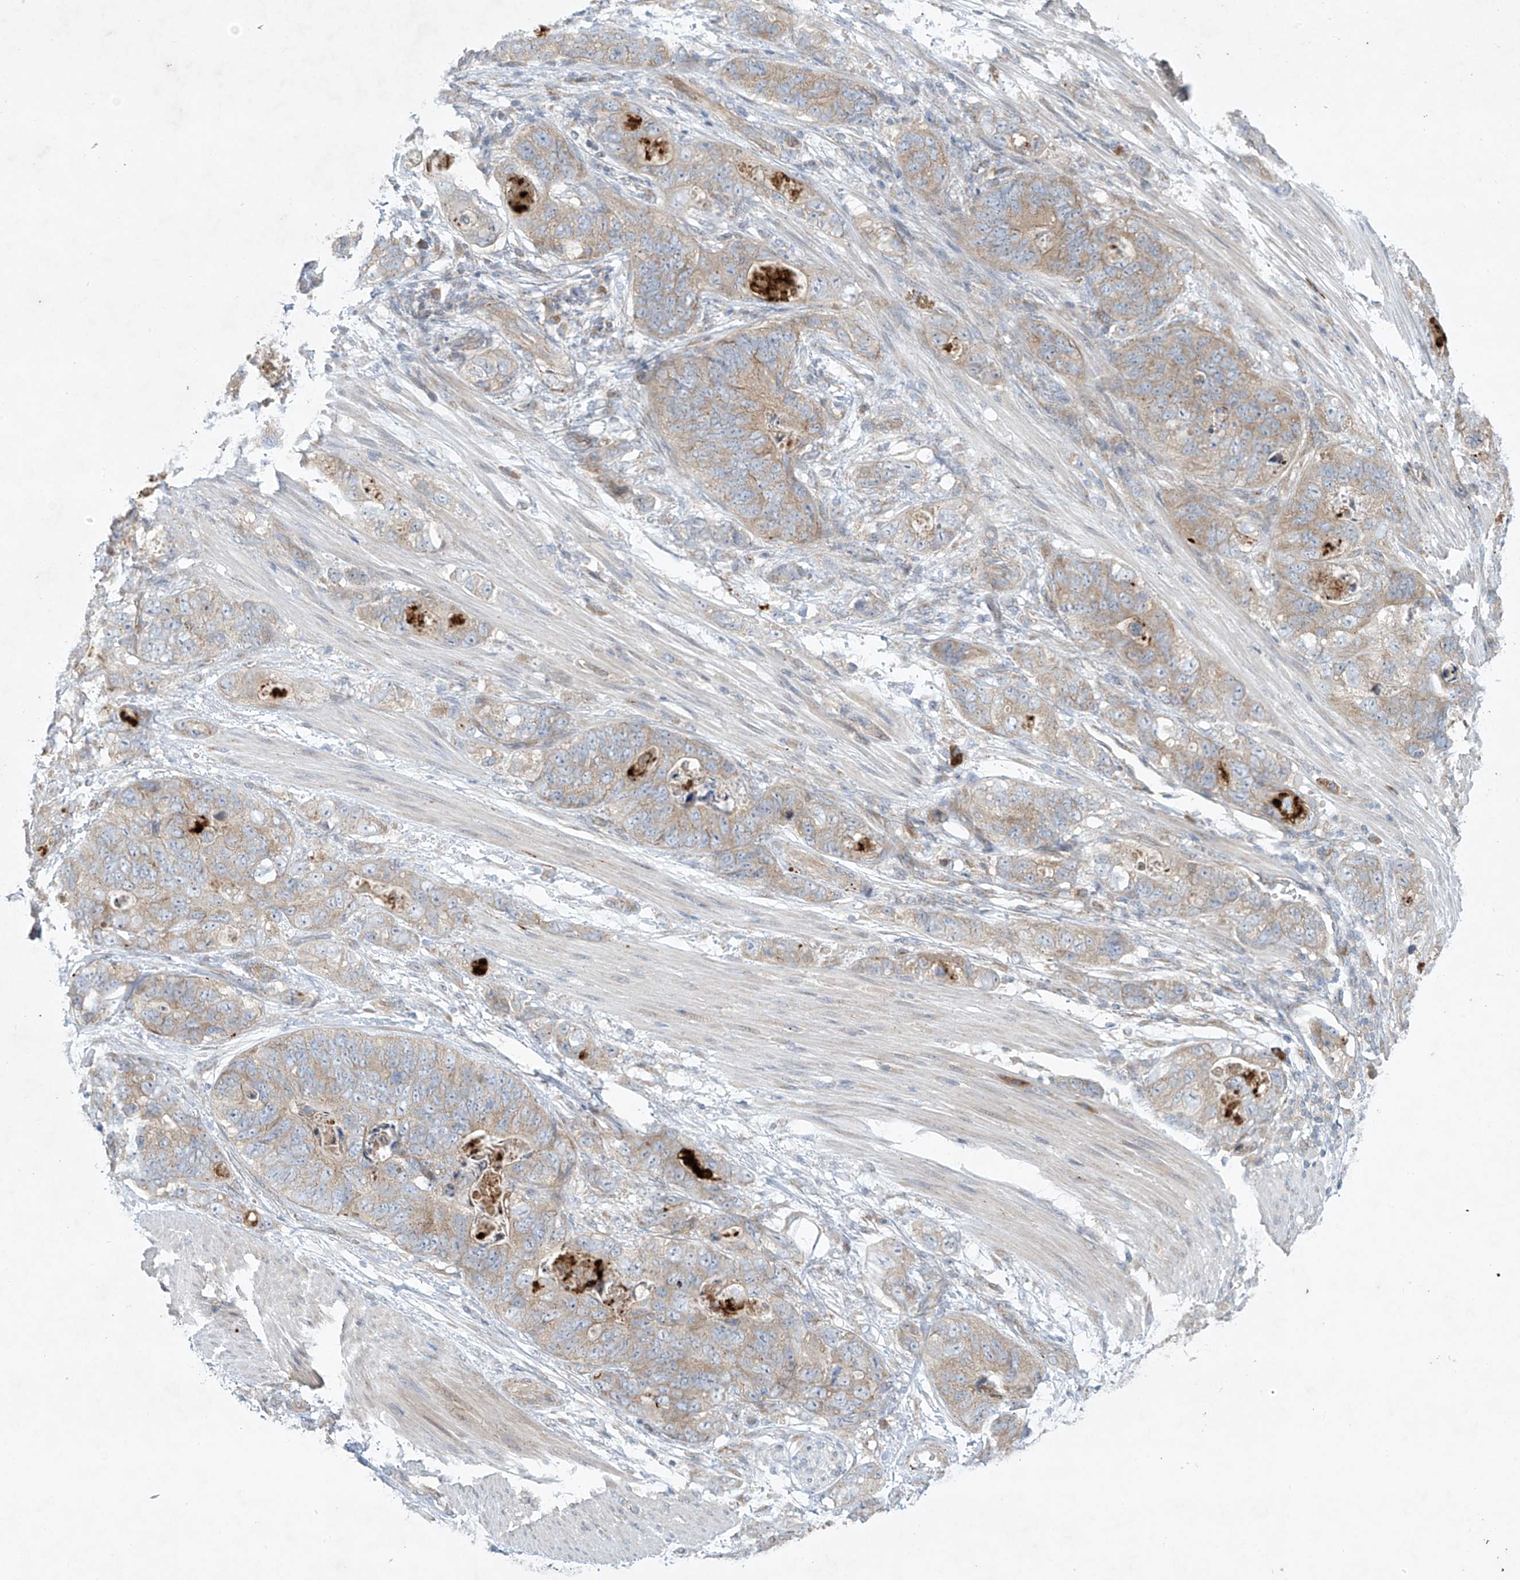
{"staining": {"intensity": "weak", "quantity": ">75%", "location": "cytoplasmic/membranous"}, "tissue": "stomach cancer", "cell_type": "Tumor cells", "image_type": "cancer", "snomed": [{"axis": "morphology", "description": "Normal tissue, NOS"}, {"axis": "morphology", "description": "Adenocarcinoma, NOS"}, {"axis": "topography", "description": "Stomach"}], "caption": "Human adenocarcinoma (stomach) stained with a protein marker demonstrates weak staining in tumor cells.", "gene": "TJAP1", "patient": {"sex": "female", "age": 89}}